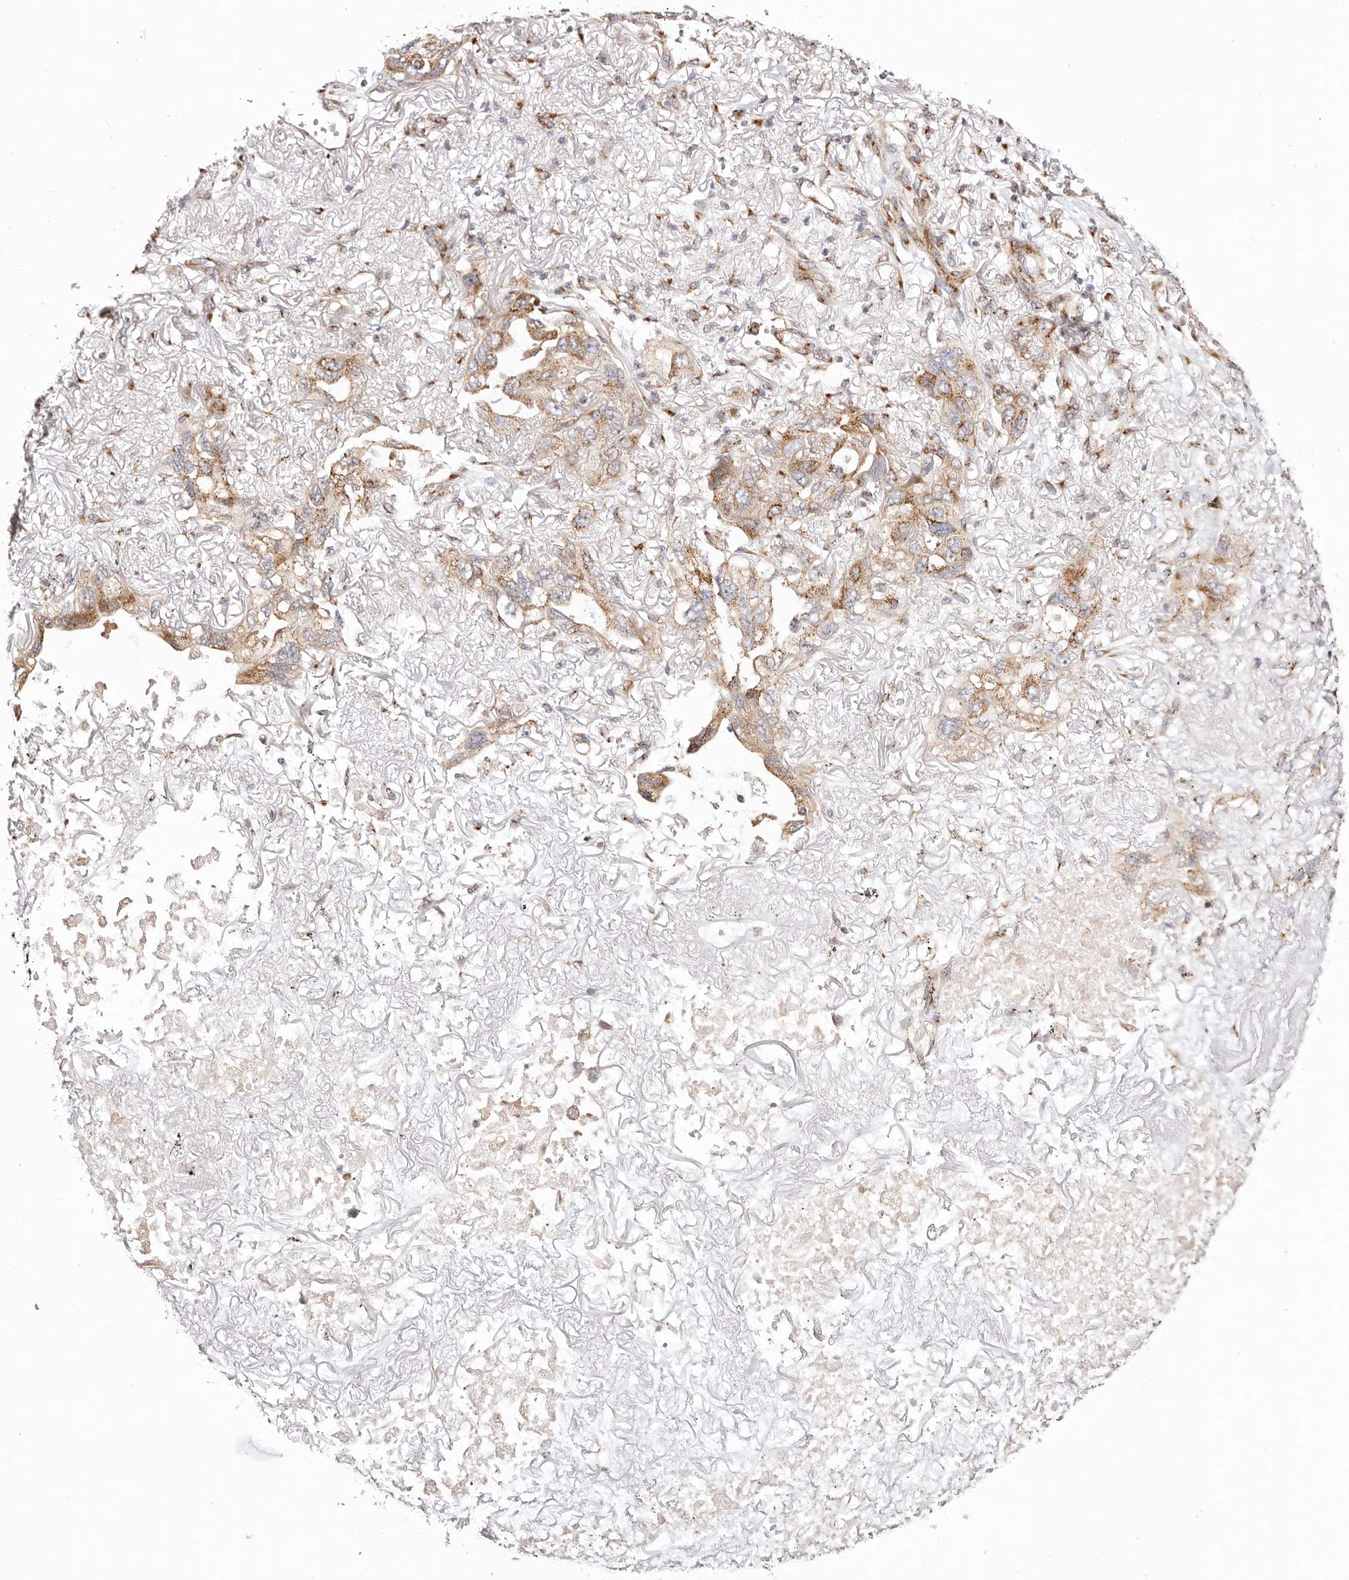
{"staining": {"intensity": "moderate", "quantity": ">75%", "location": "cytoplasmic/membranous"}, "tissue": "lung cancer", "cell_type": "Tumor cells", "image_type": "cancer", "snomed": [{"axis": "morphology", "description": "Squamous cell carcinoma, NOS"}, {"axis": "topography", "description": "Lung"}], "caption": "Immunohistochemistry (IHC) micrograph of neoplastic tissue: human lung cancer (squamous cell carcinoma) stained using immunohistochemistry demonstrates medium levels of moderate protein expression localized specifically in the cytoplasmic/membranous of tumor cells, appearing as a cytoplasmic/membranous brown color.", "gene": "MAPK6", "patient": {"sex": "female", "age": 73}}